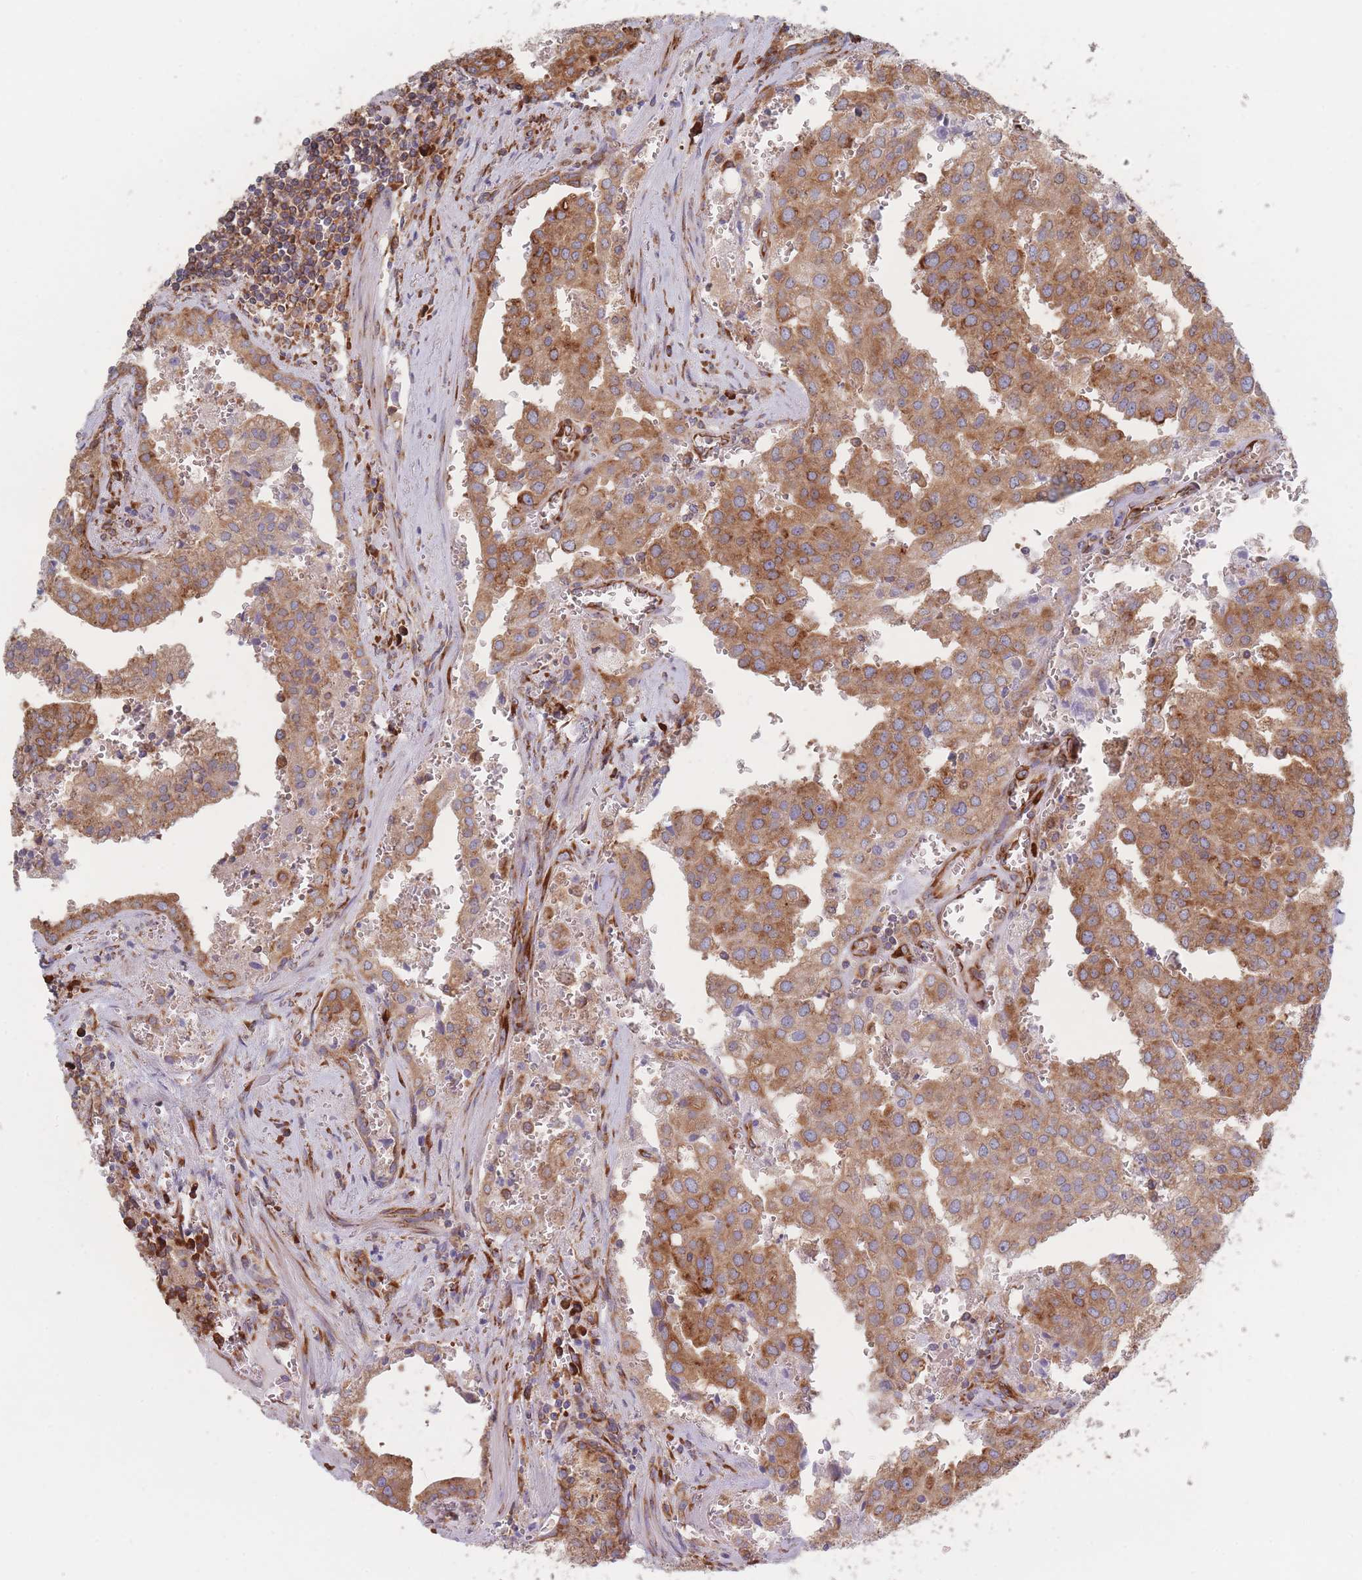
{"staining": {"intensity": "moderate", "quantity": ">75%", "location": "cytoplasmic/membranous"}, "tissue": "prostate cancer", "cell_type": "Tumor cells", "image_type": "cancer", "snomed": [{"axis": "morphology", "description": "Adenocarcinoma, High grade"}, {"axis": "topography", "description": "Prostate"}], "caption": "The photomicrograph displays staining of prostate cancer (high-grade adenocarcinoma), revealing moderate cytoplasmic/membranous protein expression (brown color) within tumor cells.", "gene": "EEF1B2", "patient": {"sex": "male", "age": 68}}